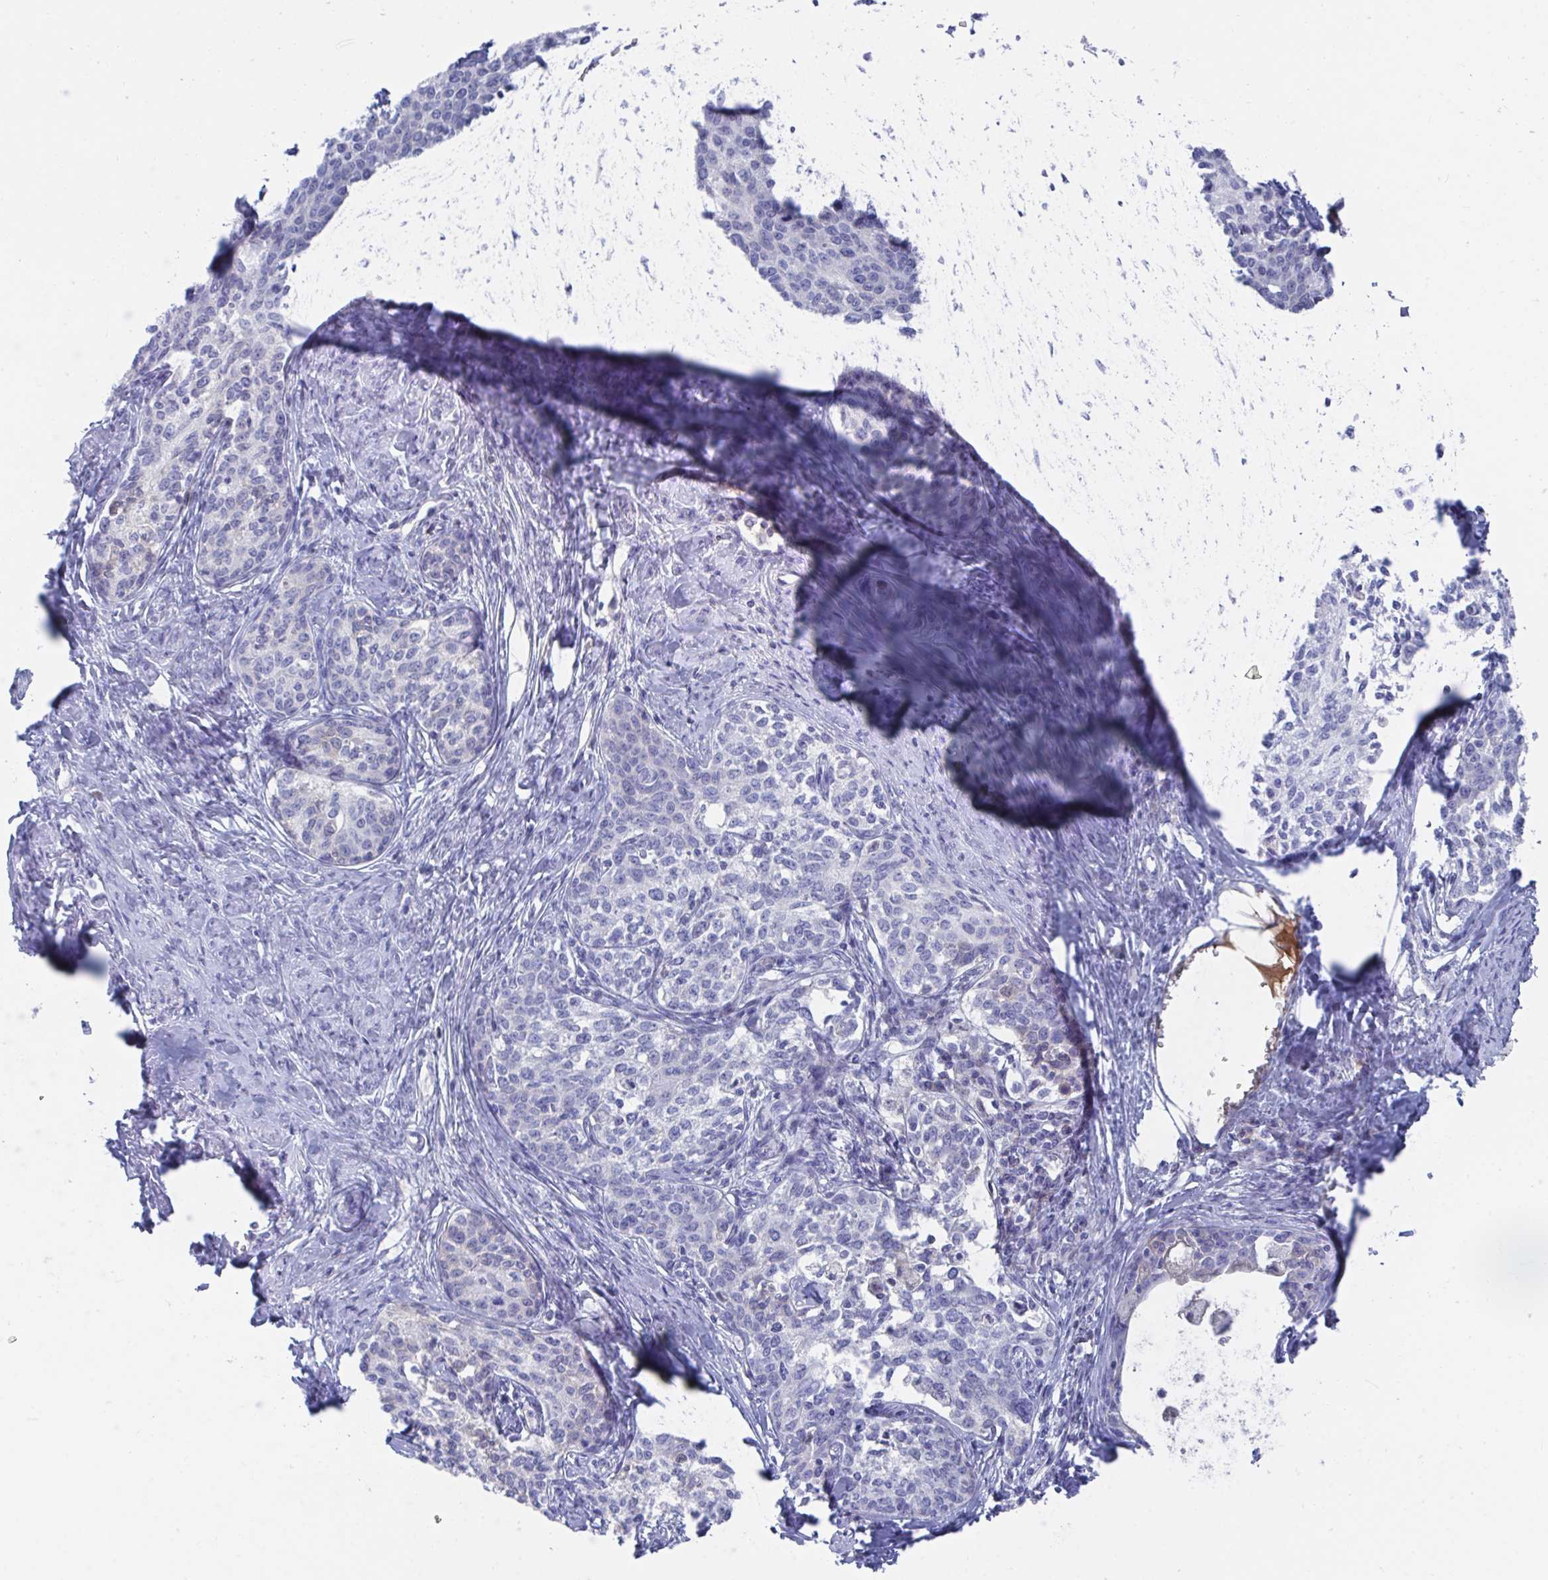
{"staining": {"intensity": "negative", "quantity": "none", "location": "none"}, "tissue": "cervical cancer", "cell_type": "Tumor cells", "image_type": "cancer", "snomed": [{"axis": "morphology", "description": "Squamous cell carcinoma, NOS"}, {"axis": "morphology", "description": "Adenocarcinoma, NOS"}, {"axis": "topography", "description": "Cervix"}], "caption": "An immunohistochemistry histopathology image of cervical squamous cell carcinoma is shown. There is no staining in tumor cells of cervical squamous cell carcinoma. (Immunohistochemistry (ihc), brightfield microscopy, high magnification).", "gene": "TNFAIP6", "patient": {"sex": "female", "age": 52}}